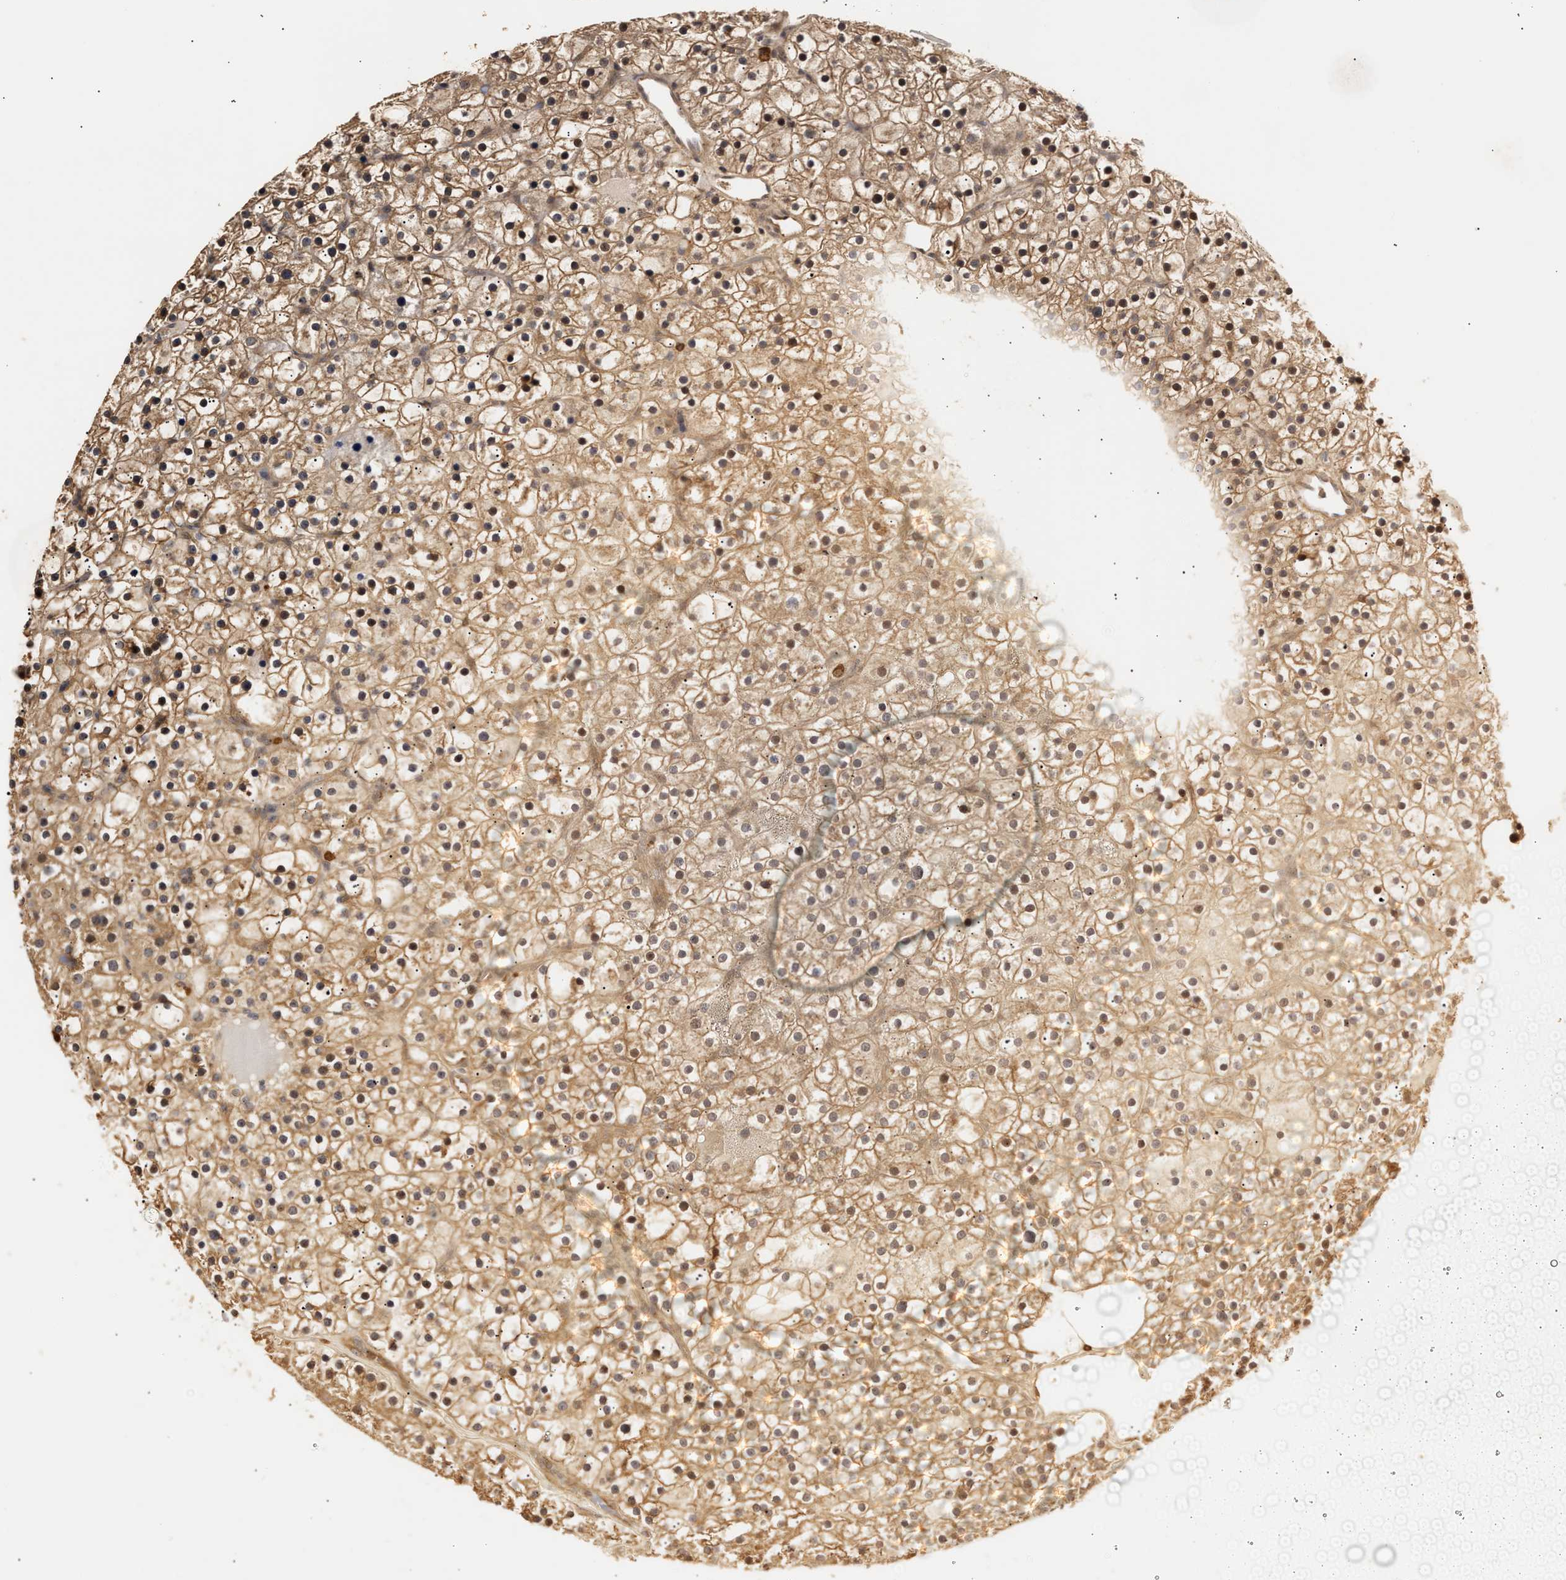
{"staining": {"intensity": "moderate", "quantity": ">75%", "location": "cytoplasmic/membranous,nuclear"}, "tissue": "parathyroid gland", "cell_type": "Glandular cells", "image_type": "normal", "snomed": [{"axis": "morphology", "description": "Normal tissue, NOS"}, {"axis": "morphology", "description": "Adenoma, NOS"}, {"axis": "topography", "description": "Parathyroid gland"}], "caption": "Unremarkable parathyroid gland exhibits moderate cytoplasmic/membranous,nuclear staining in about >75% of glandular cells Nuclei are stained in blue..", "gene": "IMPDH2", "patient": {"sex": "female", "age": 70}}